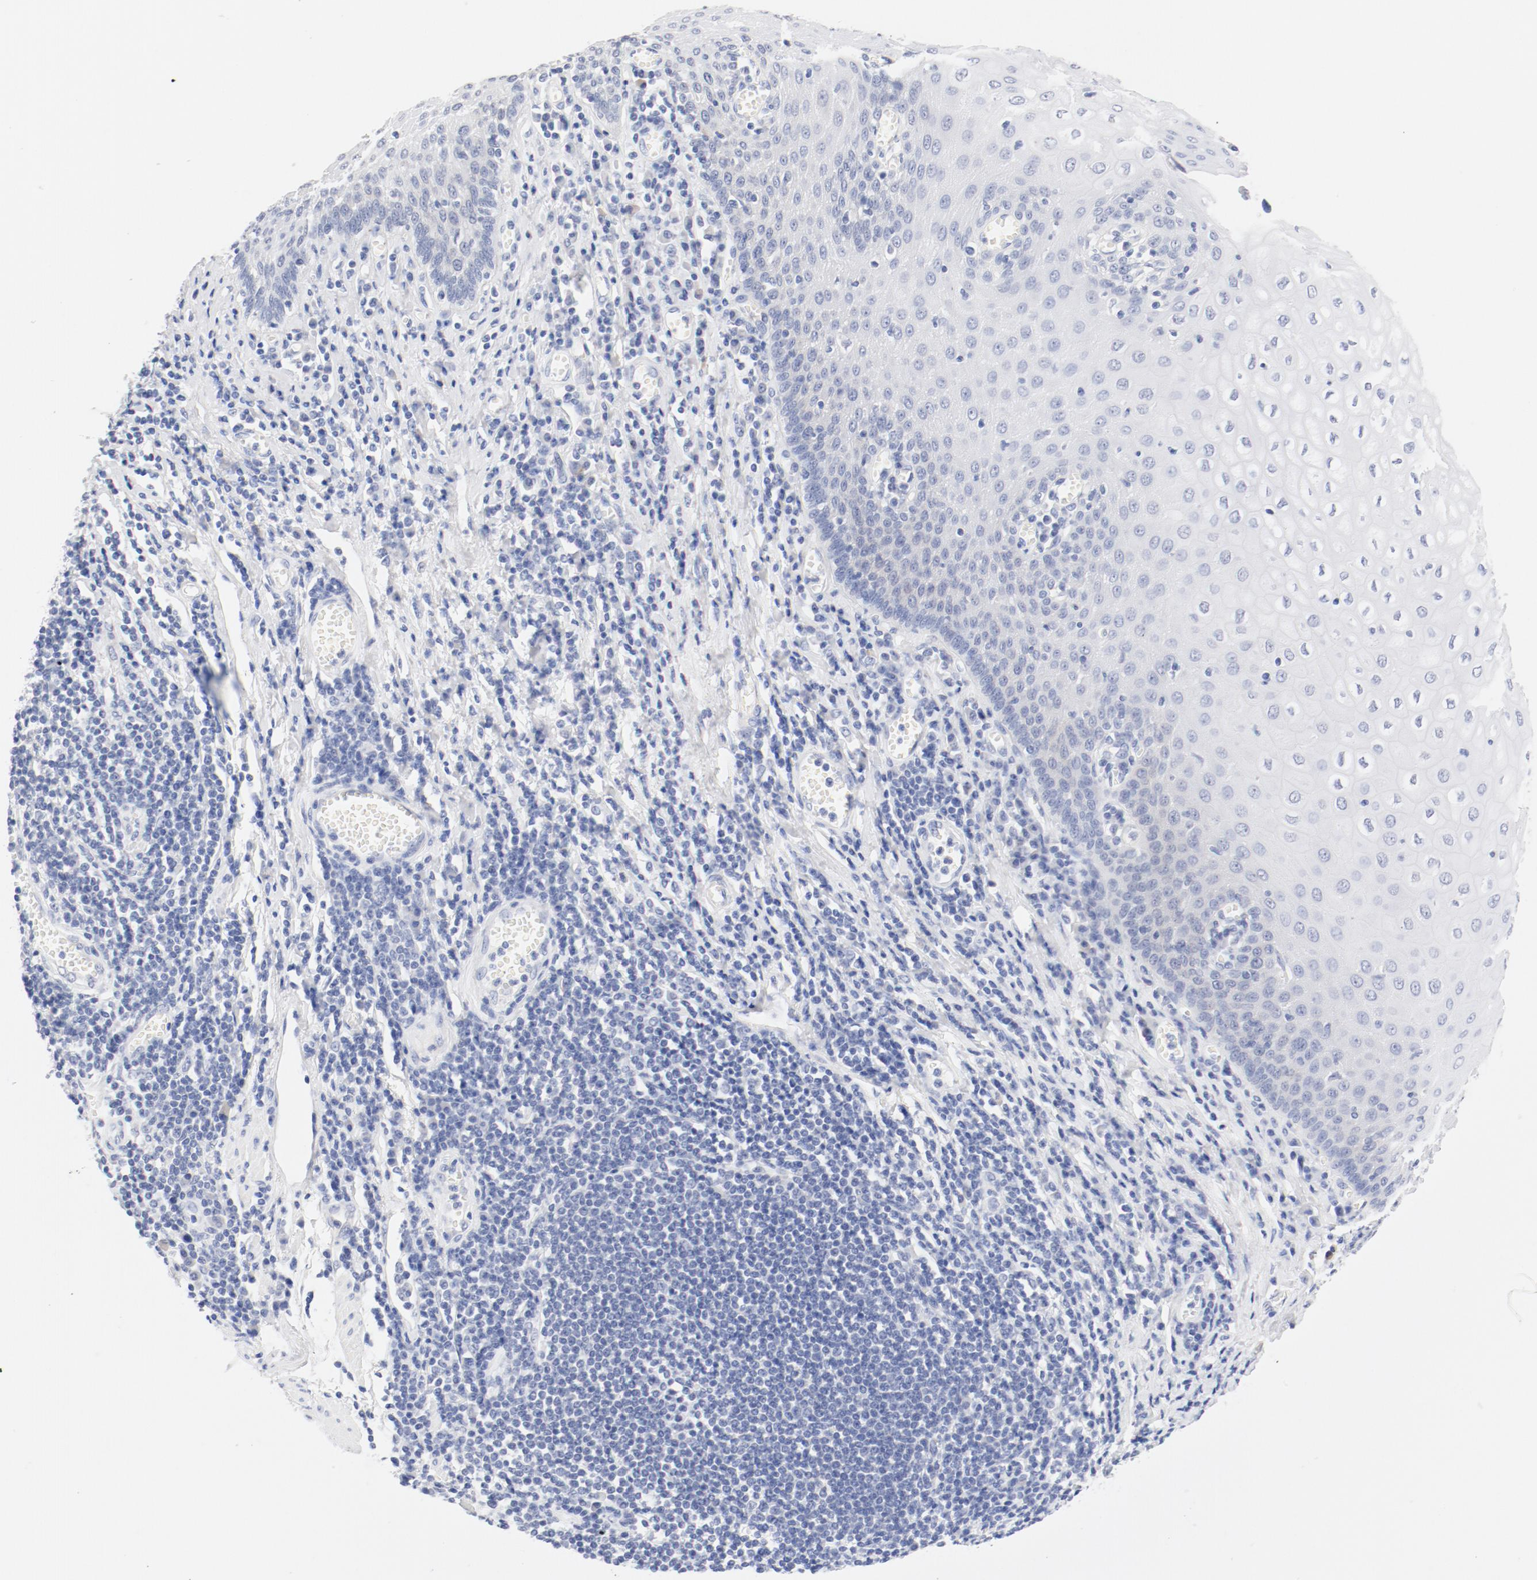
{"staining": {"intensity": "negative", "quantity": "none", "location": "none"}, "tissue": "esophagus", "cell_type": "Squamous epithelial cells", "image_type": "normal", "snomed": [{"axis": "morphology", "description": "Normal tissue, NOS"}, {"axis": "morphology", "description": "Squamous cell carcinoma, NOS"}, {"axis": "topography", "description": "Esophagus"}], "caption": "An immunohistochemistry photomicrograph of normal esophagus is shown. There is no staining in squamous epithelial cells of esophagus.", "gene": "HOMER1", "patient": {"sex": "male", "age": 65}}